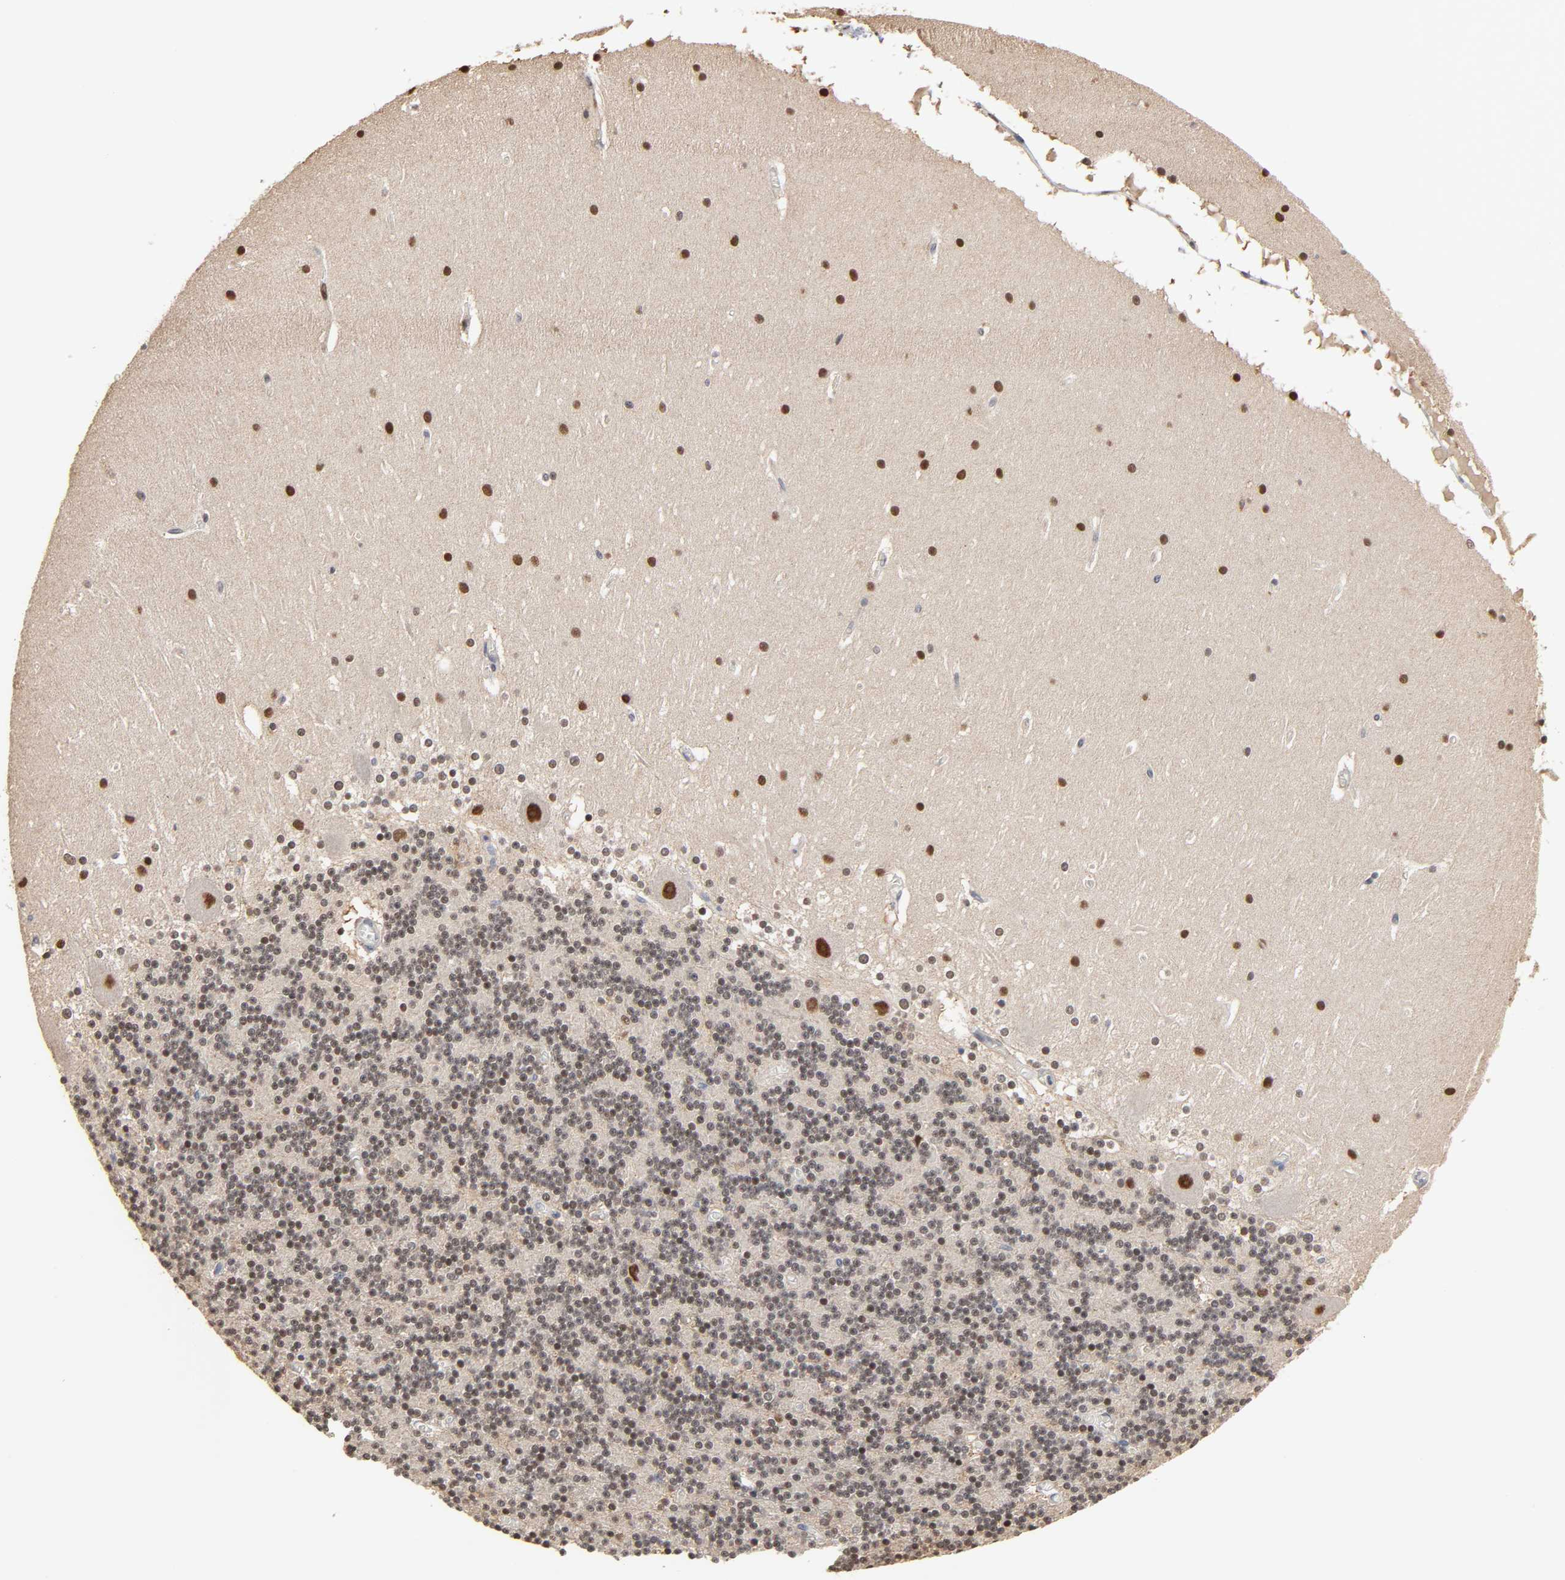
{"staining": {"intensity": "moderate", "quantity": "25%-75%", "location": "nuclear"}, "tissue": "cerebellum", "cell_type": "Cells in granular layer", "image_type": "normal", "snomed": [{"axis": "morphology", "description": "Normal tissue, NOS"}, {"axis": "topography", "description": "Cerebellum"}], "caption": "Immunohistochemistry (DAB) staining of normal cerebellum exhibits moderate nuclear protein positivity in about 25%-75% of cells in granular layer.", "gene": "HTR1E", "patient": {"sex": "female", "age": 19}}